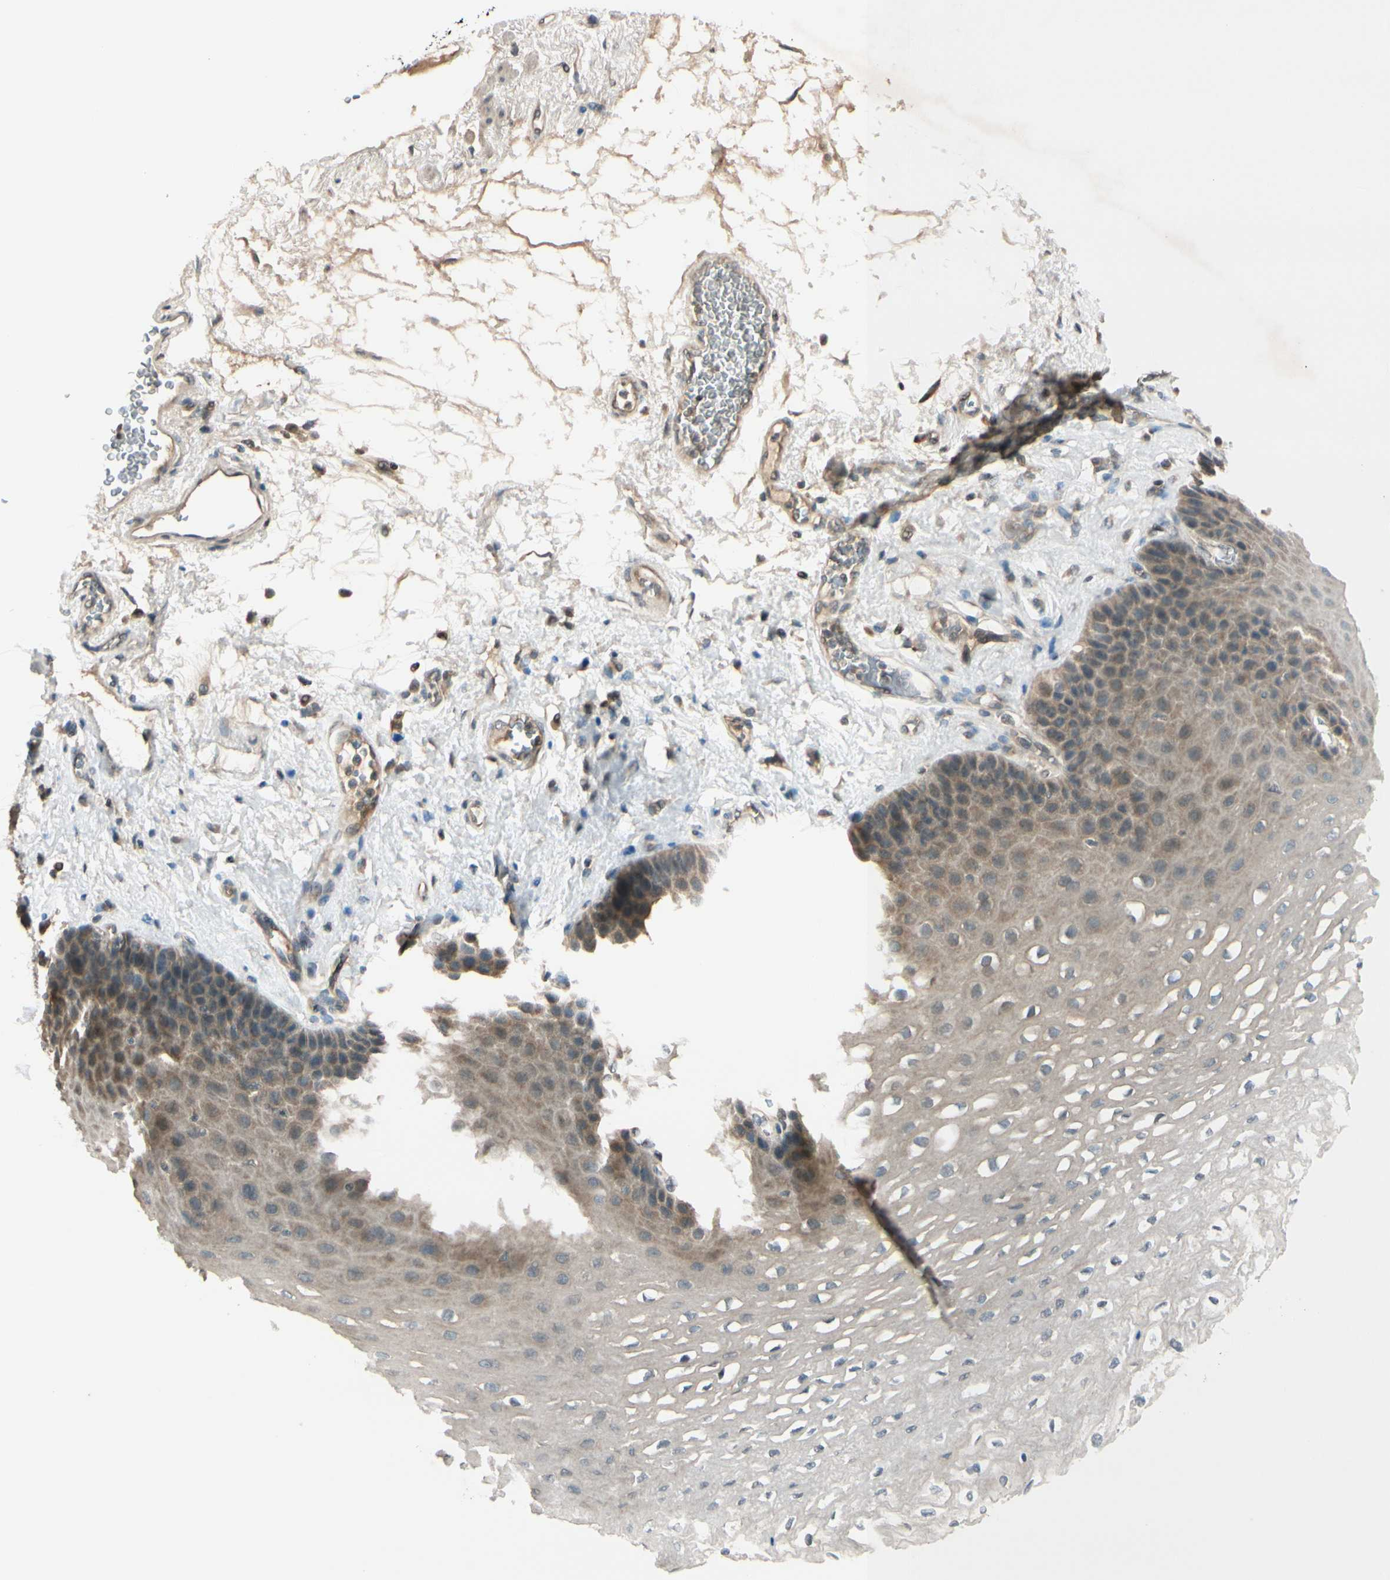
{"staining": {"intensity": "weak", "quantity": ">75%", "location": "cytoplasmic/membranous"}, "tissue": "esophagus", "cell_type": "Squamous epithelial cells", "image_type": "normal", "snomed": [{"axis": "morphology", "description": "Normal tissue, NOS"}, {"axis": "topography", "description": "Esophagus"}], "caption": "Approximately >75% of squamous epithelial cells in normal human esophagus reveal weak cytoplasmic/membranous protein staining as visualized by brown immunohistochemical staining.", "gene": "FGF10", "patient": {"sex": "female", "age": 72}}